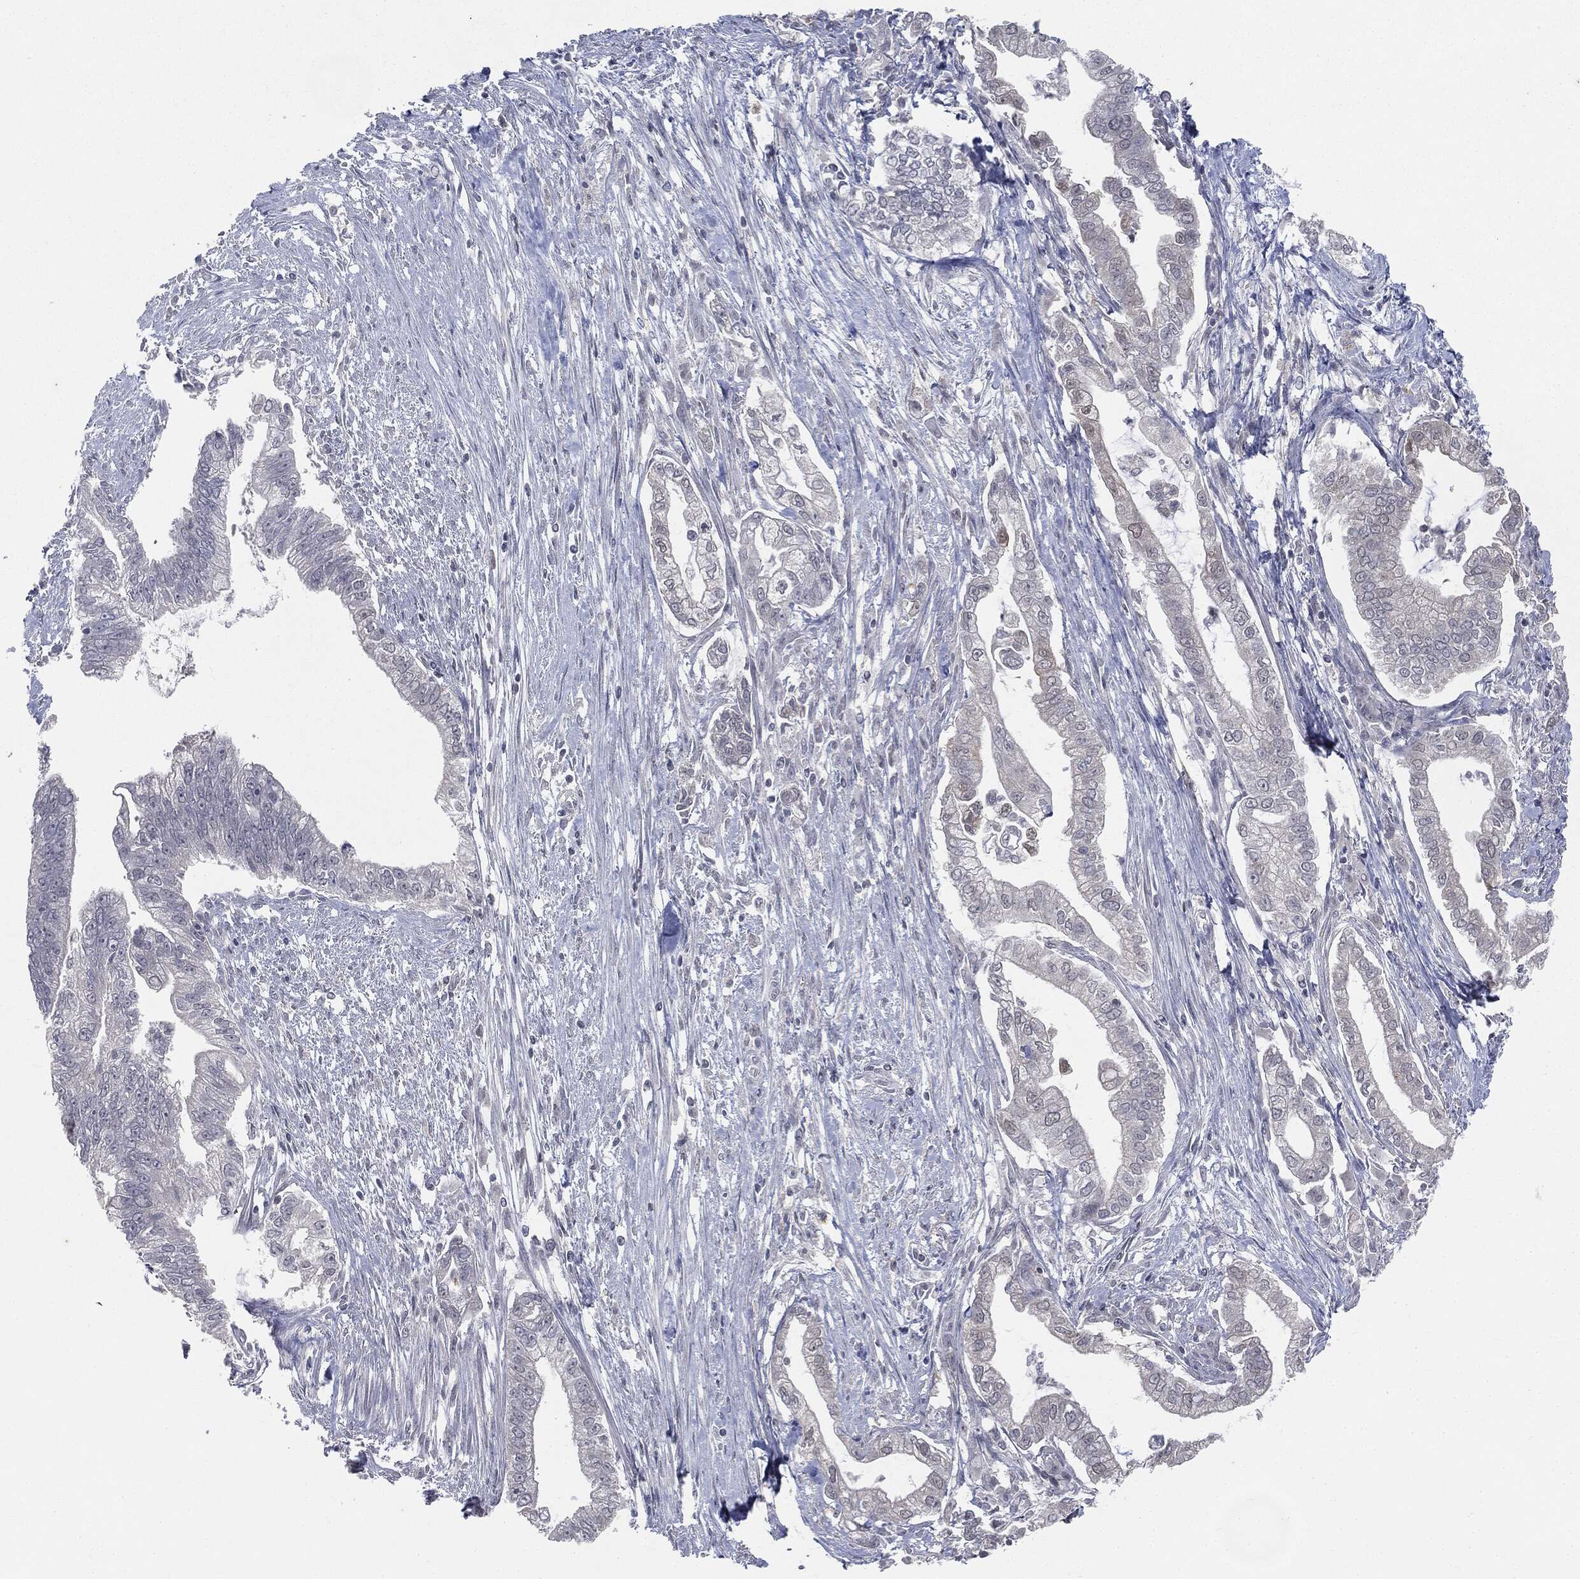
{"staining": {"intensity": "negative", "quantity": "none", "location": "none"}, "tissue": "pancreatic cancer", "cell_type": "Tumor cells", "image_type": "cancer", "snomed": [{"axis": "morphology", "description": "Adenocarcinoma, NOS"}, {"axis": "topography", "description": "Pancreas"}], "caption": "Immunohistochemical staining of adenocarcinoma (pancreatic) reveals no significant staining in tumor cells.", "gene": "SLC2A2", "patient": {"sex": "male", "age": 70}}